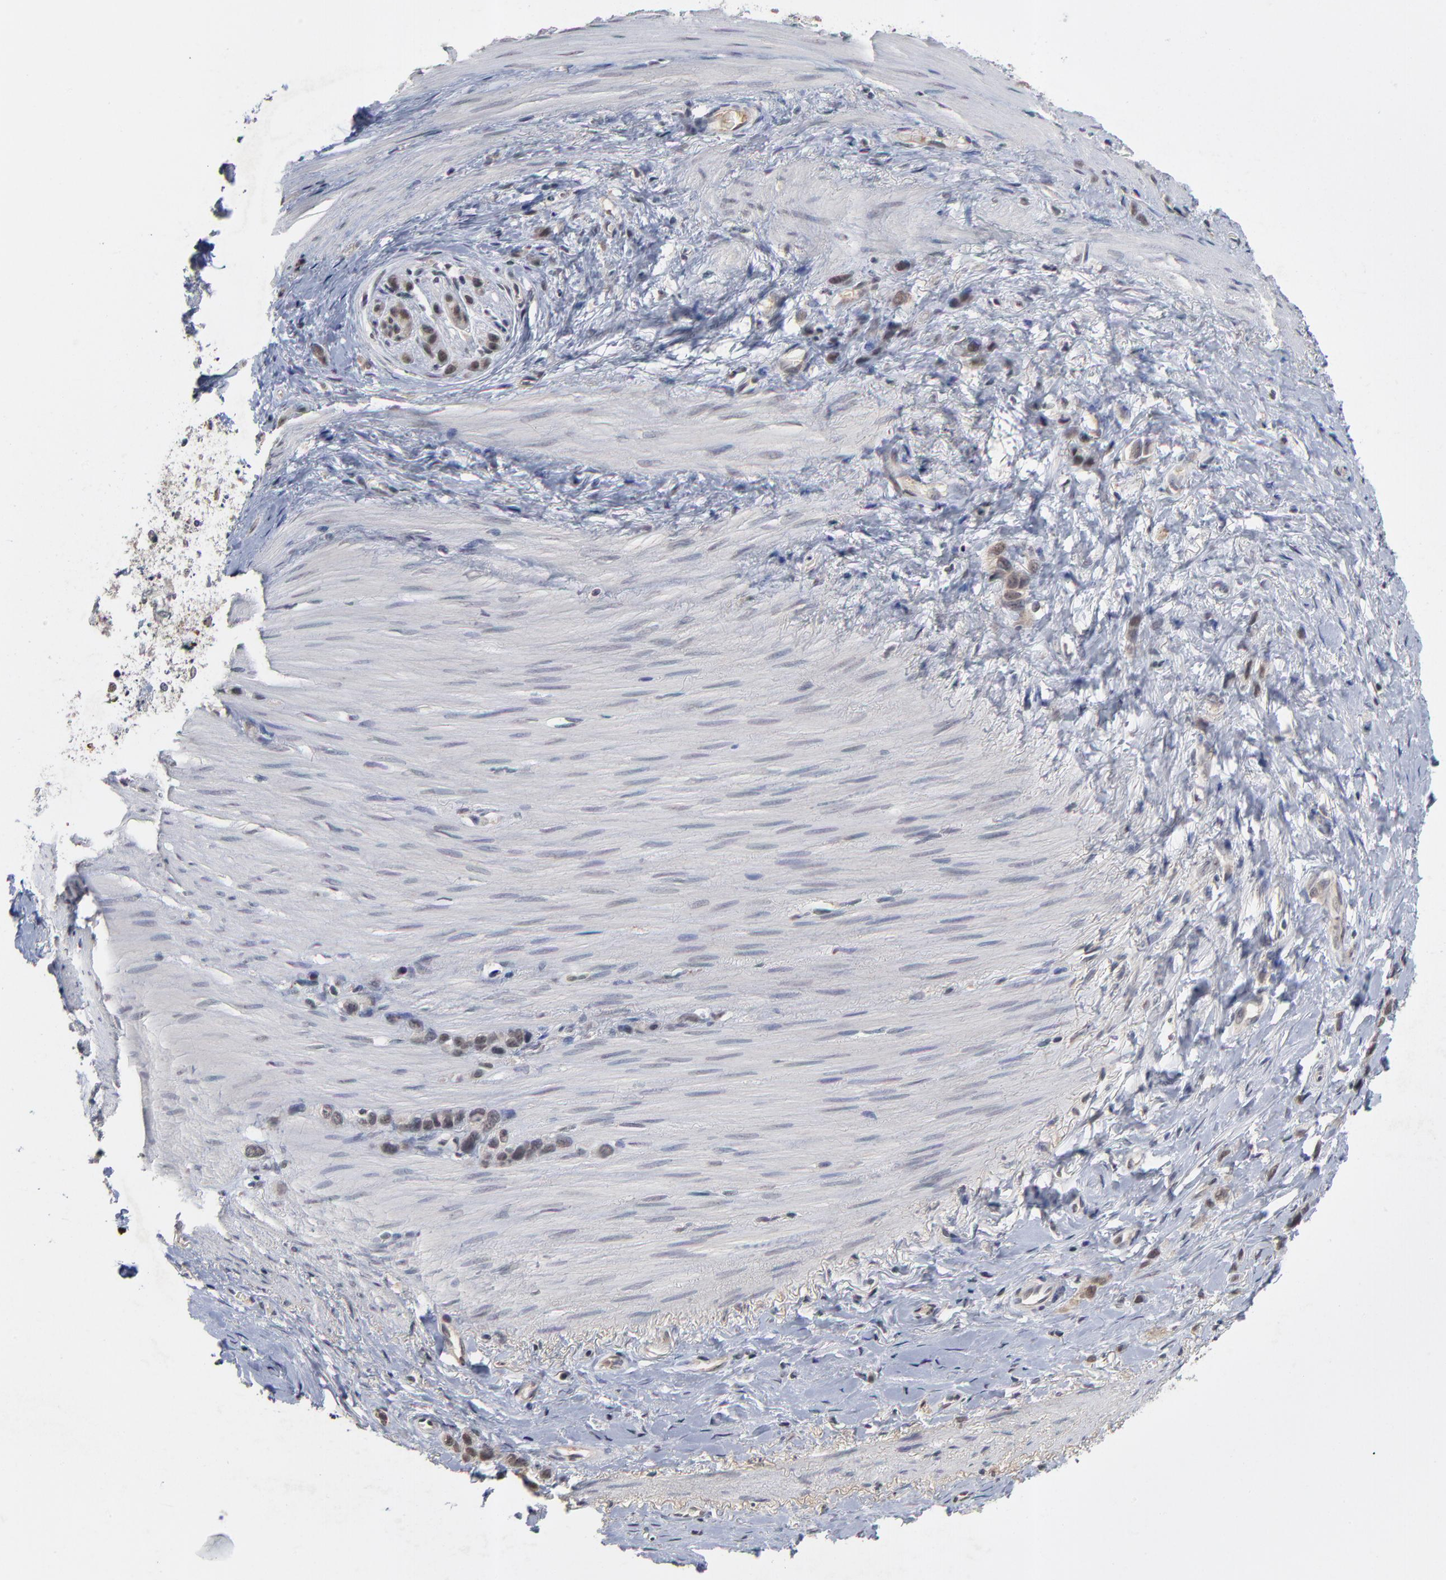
{"staining": {"intensity": "weak", "quantity": ">75%", "location": "cytoplasmic/membranous,nuclear"}, "tissue": "stomach cancer", "cell_type": "Tumor cells", "image_type": "cancer", "snomed": [{"axis": "morphology", "description": "Normal tissue, NOS"}, {"axis": "morphology", "description": "Adenocarcinoma, NOS"}, {"axis": "morphology", "description": "Adenocarcinoma, High grade"}, {"axis": "topography", "description": "Stomach, upper"}, {"axis": "topography", "description": "Stomach"}], "caption": "Immunohistochemistry (IHC) image of neoplastic tissue: human stomach cancer stained using IHC reveals low levels of weak protein expression localized specifically in the cytoplasmic/membranous and nuclear of tumor cells, appearing as a cytoplasmic/membranous and nuclear brown color.", "gene": "WSB1", "patient": {"sex": "female", "age": 65}}